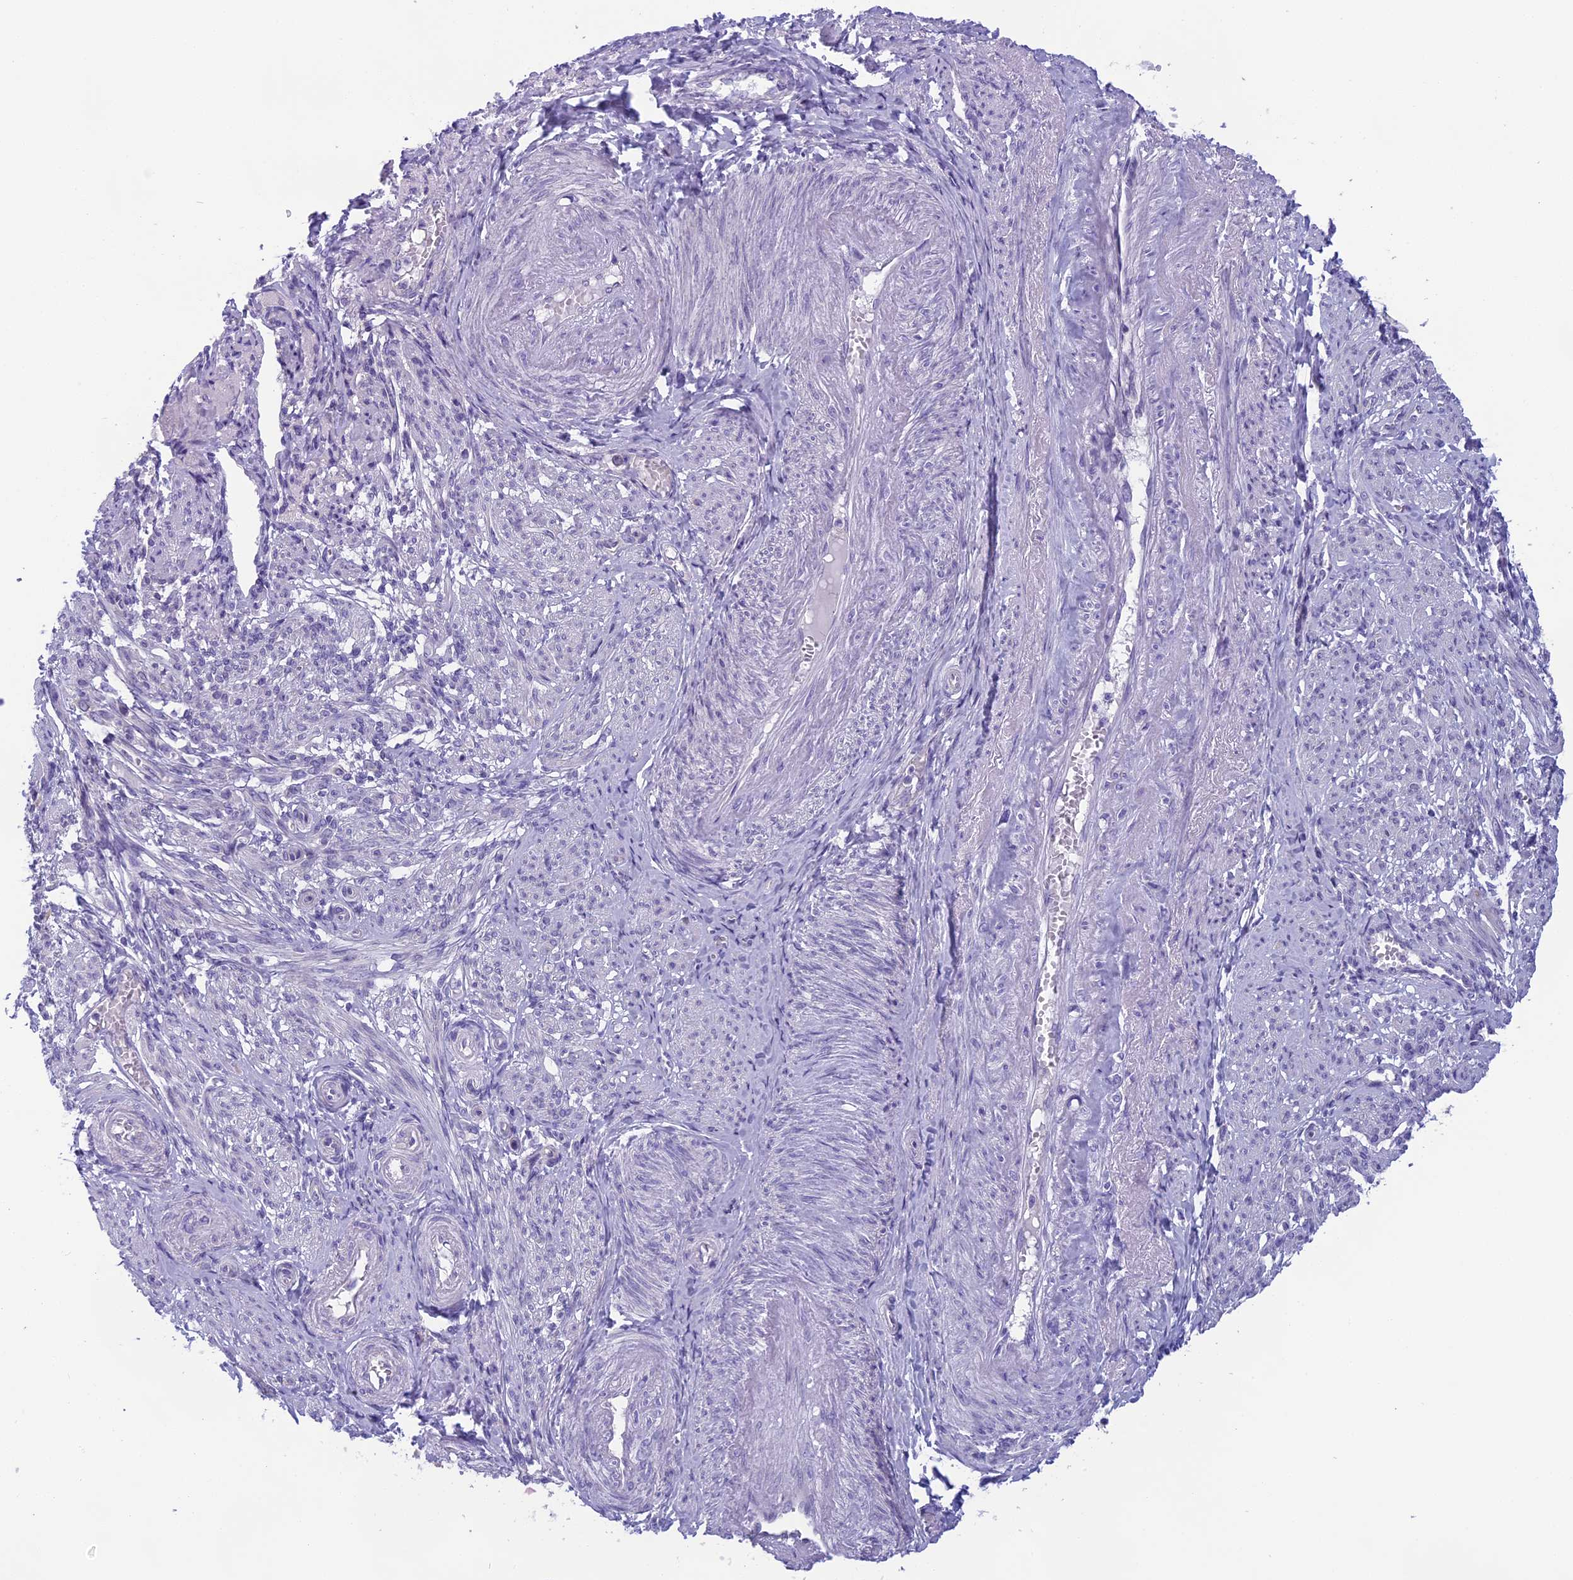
{"staining": {"intensity": "negative", "quantity": "none", "location": "none"}, "tissue": "smooth muscle", "cell_type": "Smooth muscle cells", "image_type": "normal", "snomed": [{"axis": "morphology", "description": "Normal tissue, NOS"}, {"axis": "topography", "description": "Smooth muscle"}], "caption": "Smooth muscle was stained to show a protein in brown. There is no significant staining in smooth muscle cells.", "gene": "ARHGEF37", "patient": {"sex": "female", "age": 39}}